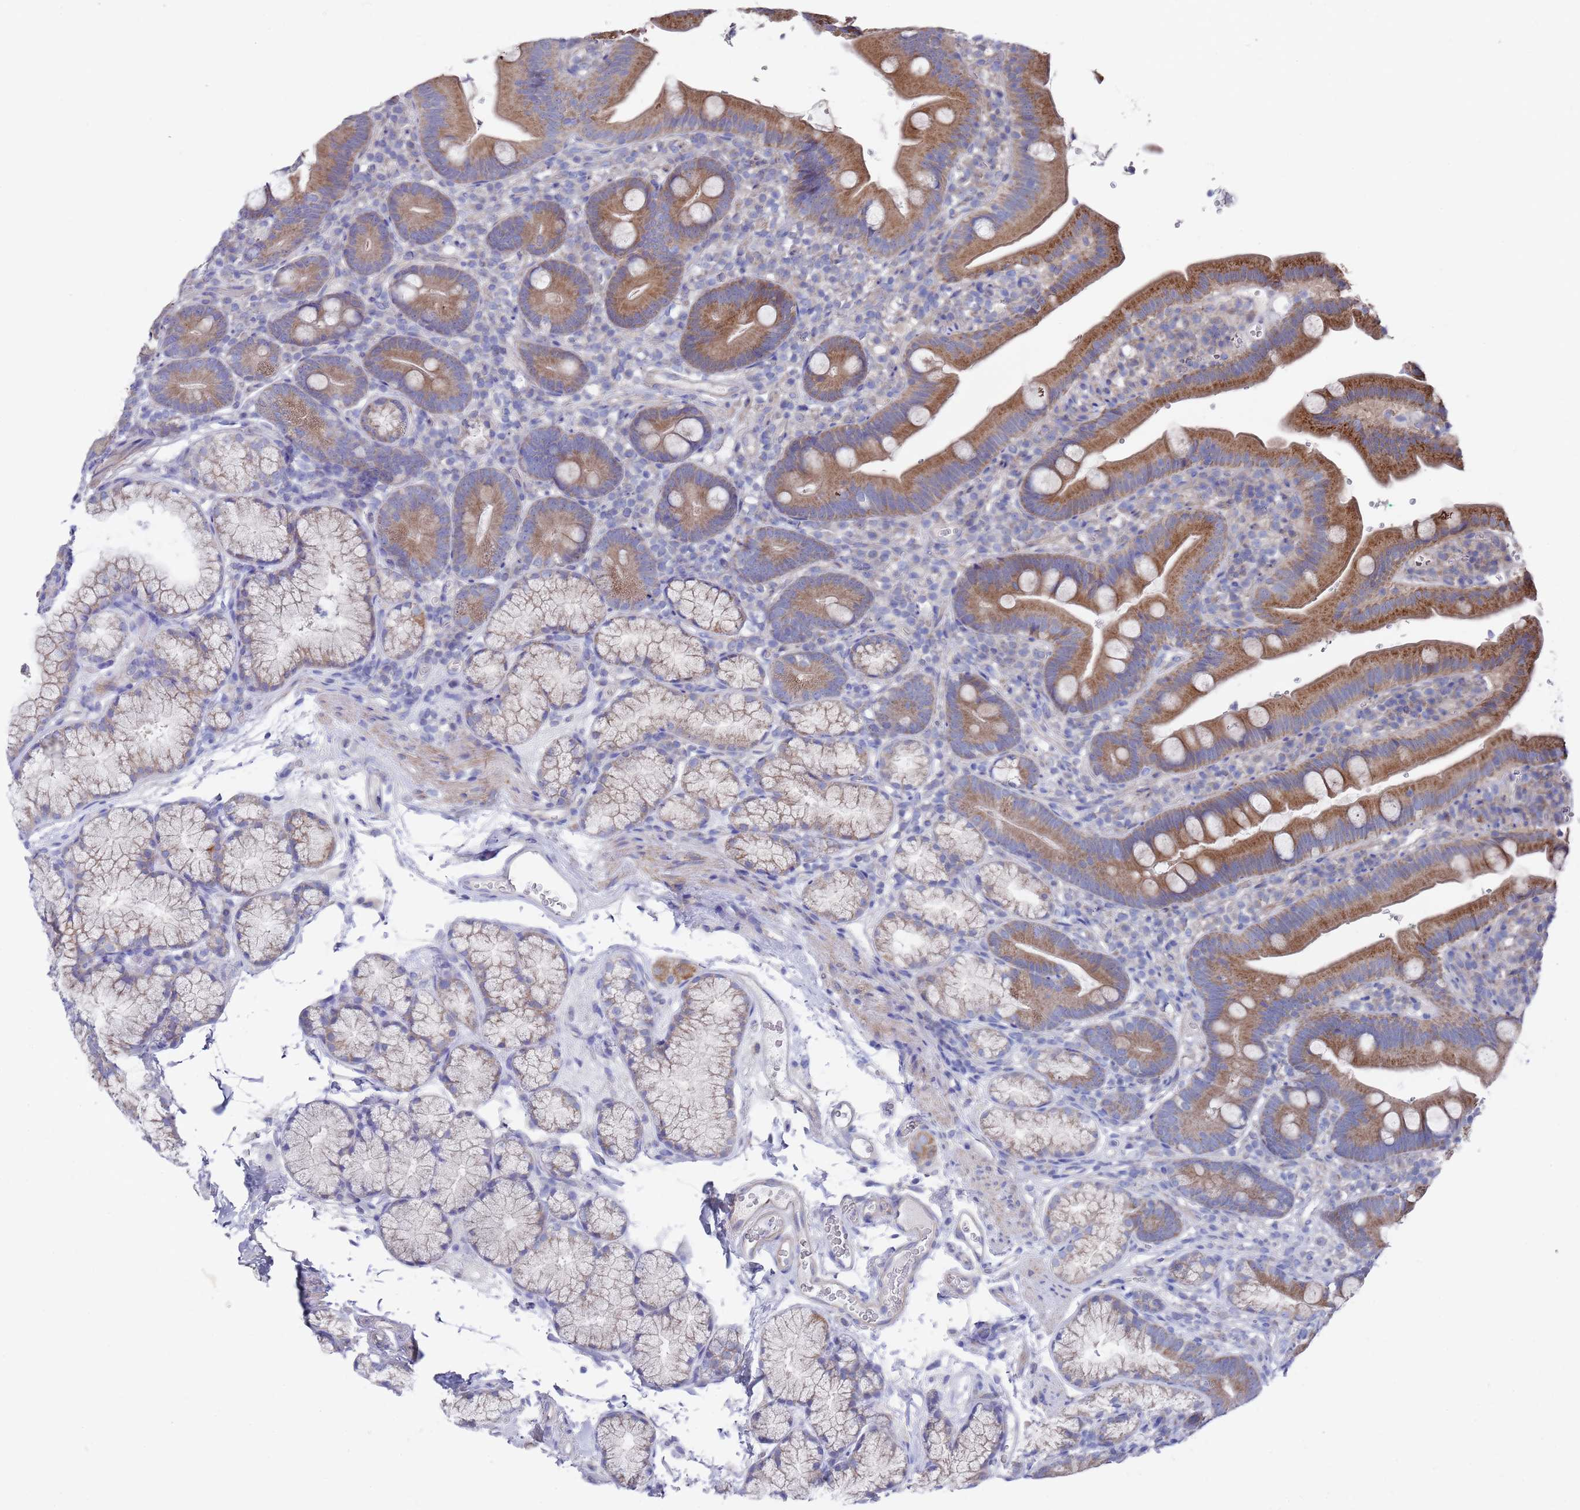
{"staining": {"intensity": "strong", "quantity": "25%-75%", "location": "cytoplasmic/membranous"}, "tissue": "duodenum", "cell_type": "Glandular cells", "image_type": "normal", "snomed": [{"axis": "morphology", "description": "Normal tissue, NOS"}, {"axis": "topography", "description": "Duodenum"}], "caption": "Duodenum stained with immunohistochemistry shows strong cytoplasmic/membranous staining in about 25%-75% of glandular cells. The staining was performed using DAB (3,3'-diaminobenzidine) to visualize the protein expression in brown, while the nuclei were stained in blue with hematoxylin (Magnification: 20x).", "gene": "SCAPER", "patient": {"sex": "female", "age": 67}}